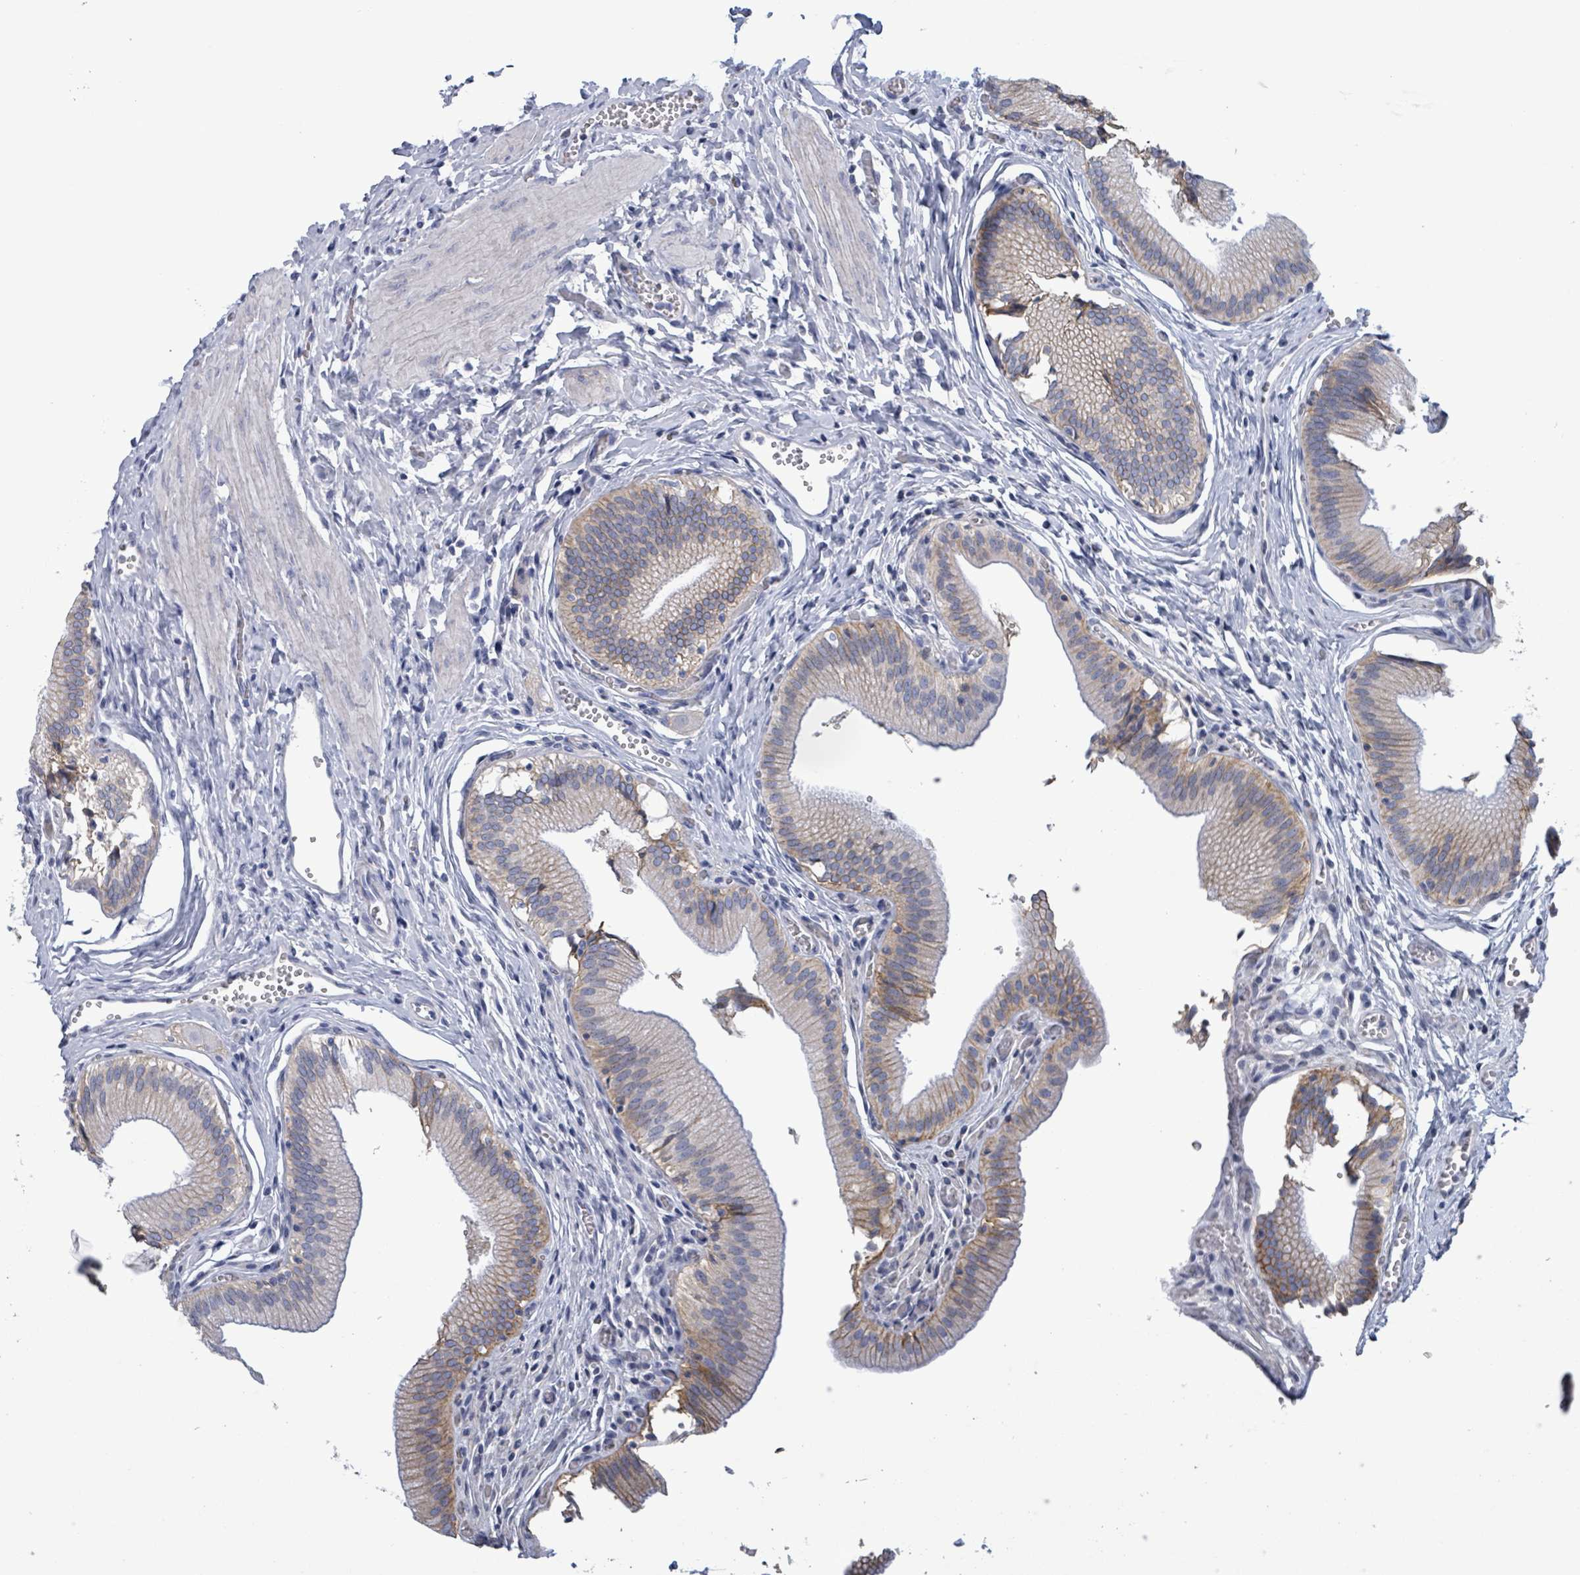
{"staining": {"intensity": "moderate", "quantity": "25%-75%", "location": "cytoplasmic/membranous"}, "tissue": "gallbladder", "cell_type": "Glandular cells", "image_type": "normal", "snomed": [{"axis": "morphology", "description": "Normal tissue, NOS"}, {"axis": "topography", "description": "Gallbladder"}, {"axis": "topography", "description": "Peripheral nerve tissue"}], "caption": "Glandular cells show moderate cytoplasmic/membranous expression in approximately 25%-75% of cells in normal gallbladder. (DAB (3,3'-diaminobenzidine) IHC with brightfield microscopy, high magnification).", "gene": "BSG", "patient": {"sex": "male", "age": 17}}